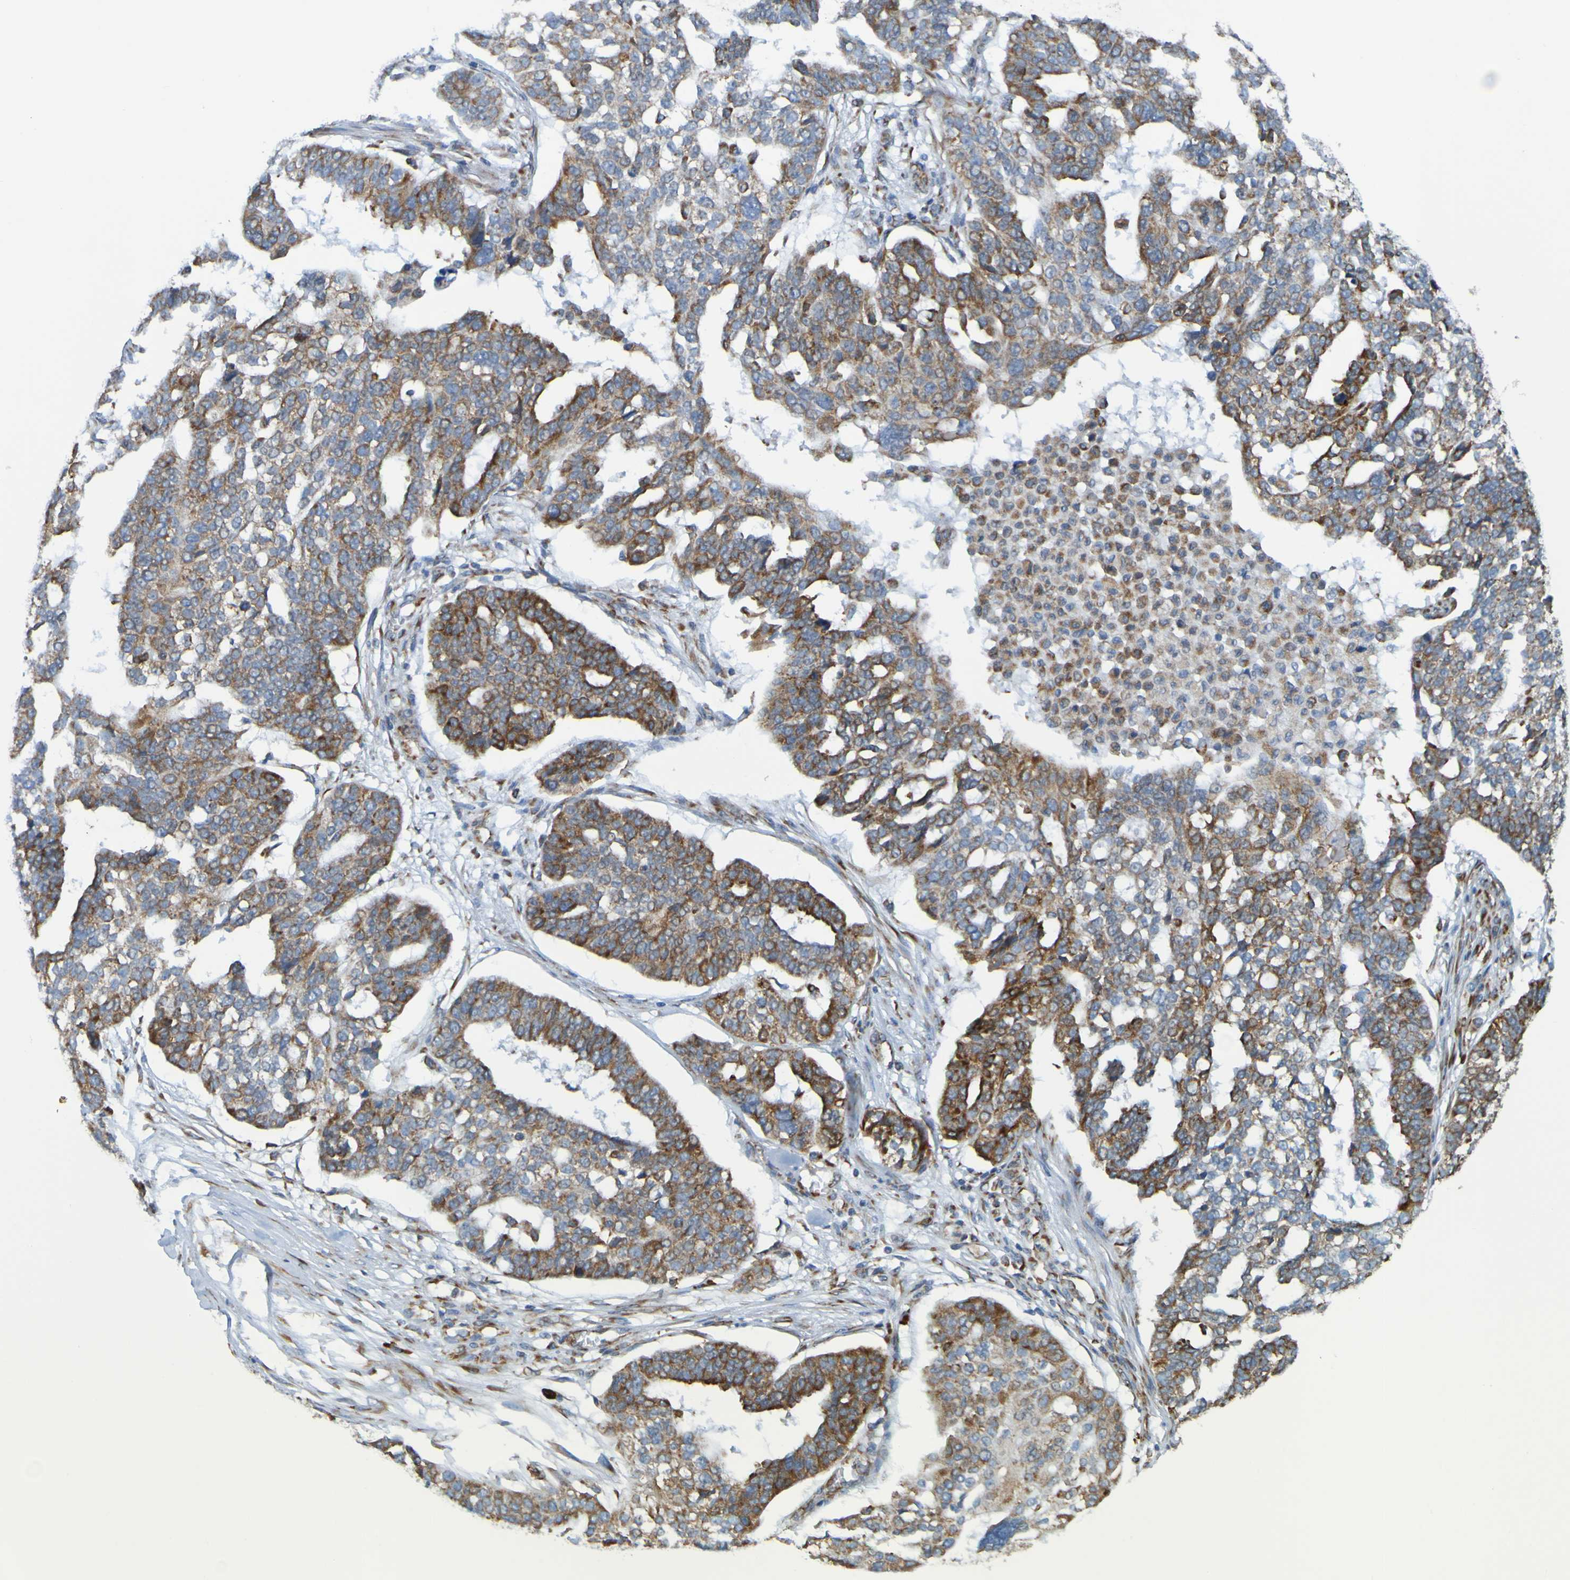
{"staining": {"intensity": "weak", "quantity": ">75%", "location": "cytoplasmic/membranous"}, "tissue": "ovarian cancer", "cell_type": "Tumor cells", "image_type": "cancer", "snomed": [{"axis": "morphology", "description": "Cystadenocarcinoma, serous, NOS"}, {"axis": "topography", "description": "Ovary"}], "caption": "A brown stain labels weak cytoplasmic/membranous expression of a protein in human serous cystadenocarcinoma (ovarian) tumor cells. The staining was performed using DAB, with brown indicating positive protein expression. Nuclei are stained blue with hematoxylin.", "gene": "SSR1", "patient": {"sex": "female", "age": 59}}